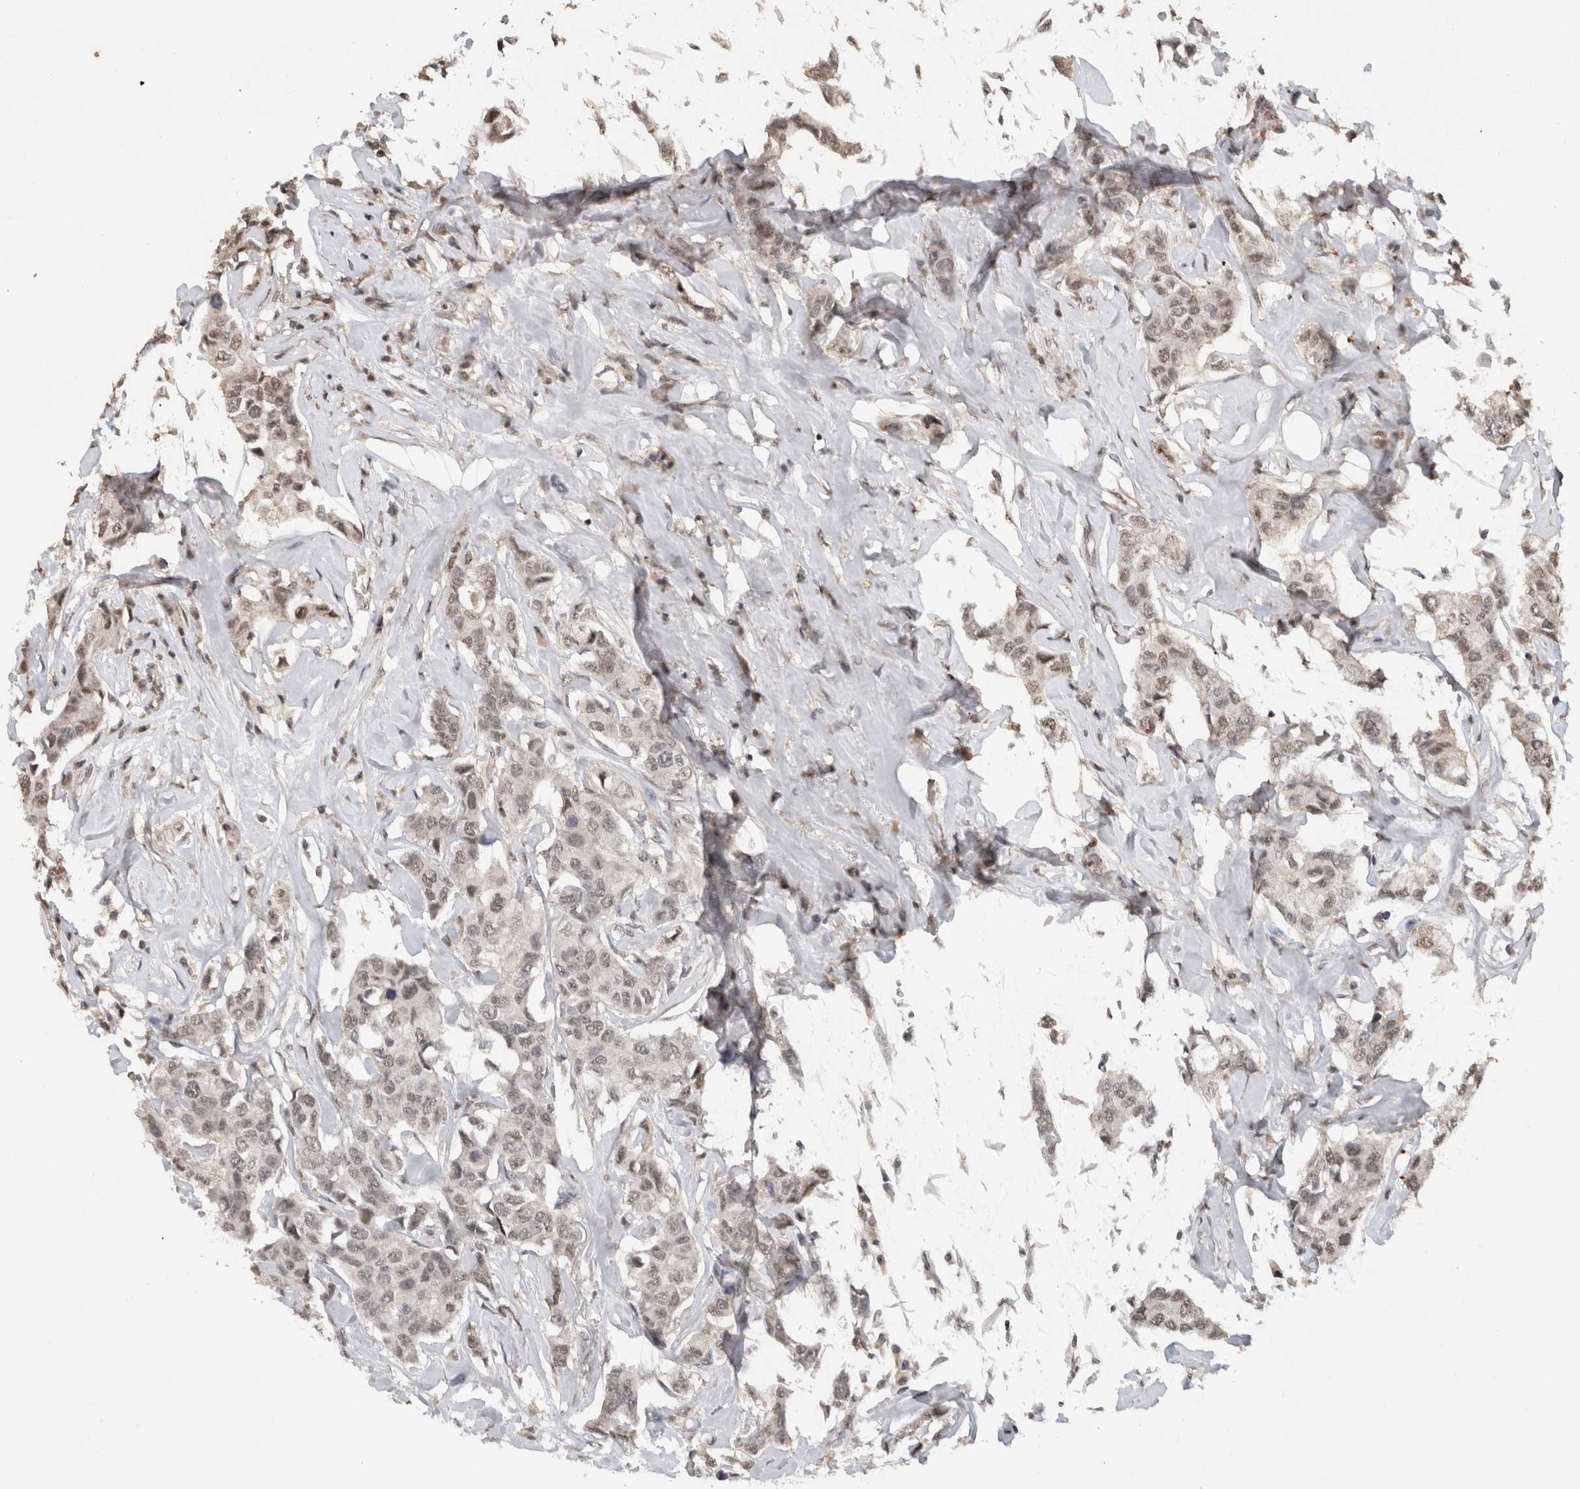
{"staining": {"intensity": "weak", "quantity": ">75%", "location": "nuclear"}, "tissue": "breast cancer", "cell_type": "Tumor cells", "image_type": "cancer", "snomed": [{"axis": "morphology", "description": "Duct carcinoma"}, {"axis": "topography", "description": "Breast"}], "caption": "Breast cancer stained for a protein (brown) shows weak nuclear positive expression in about >75% of tumor cells.", "gene": "KEAP1", "patient": {"sex": "female", "age": 80}}